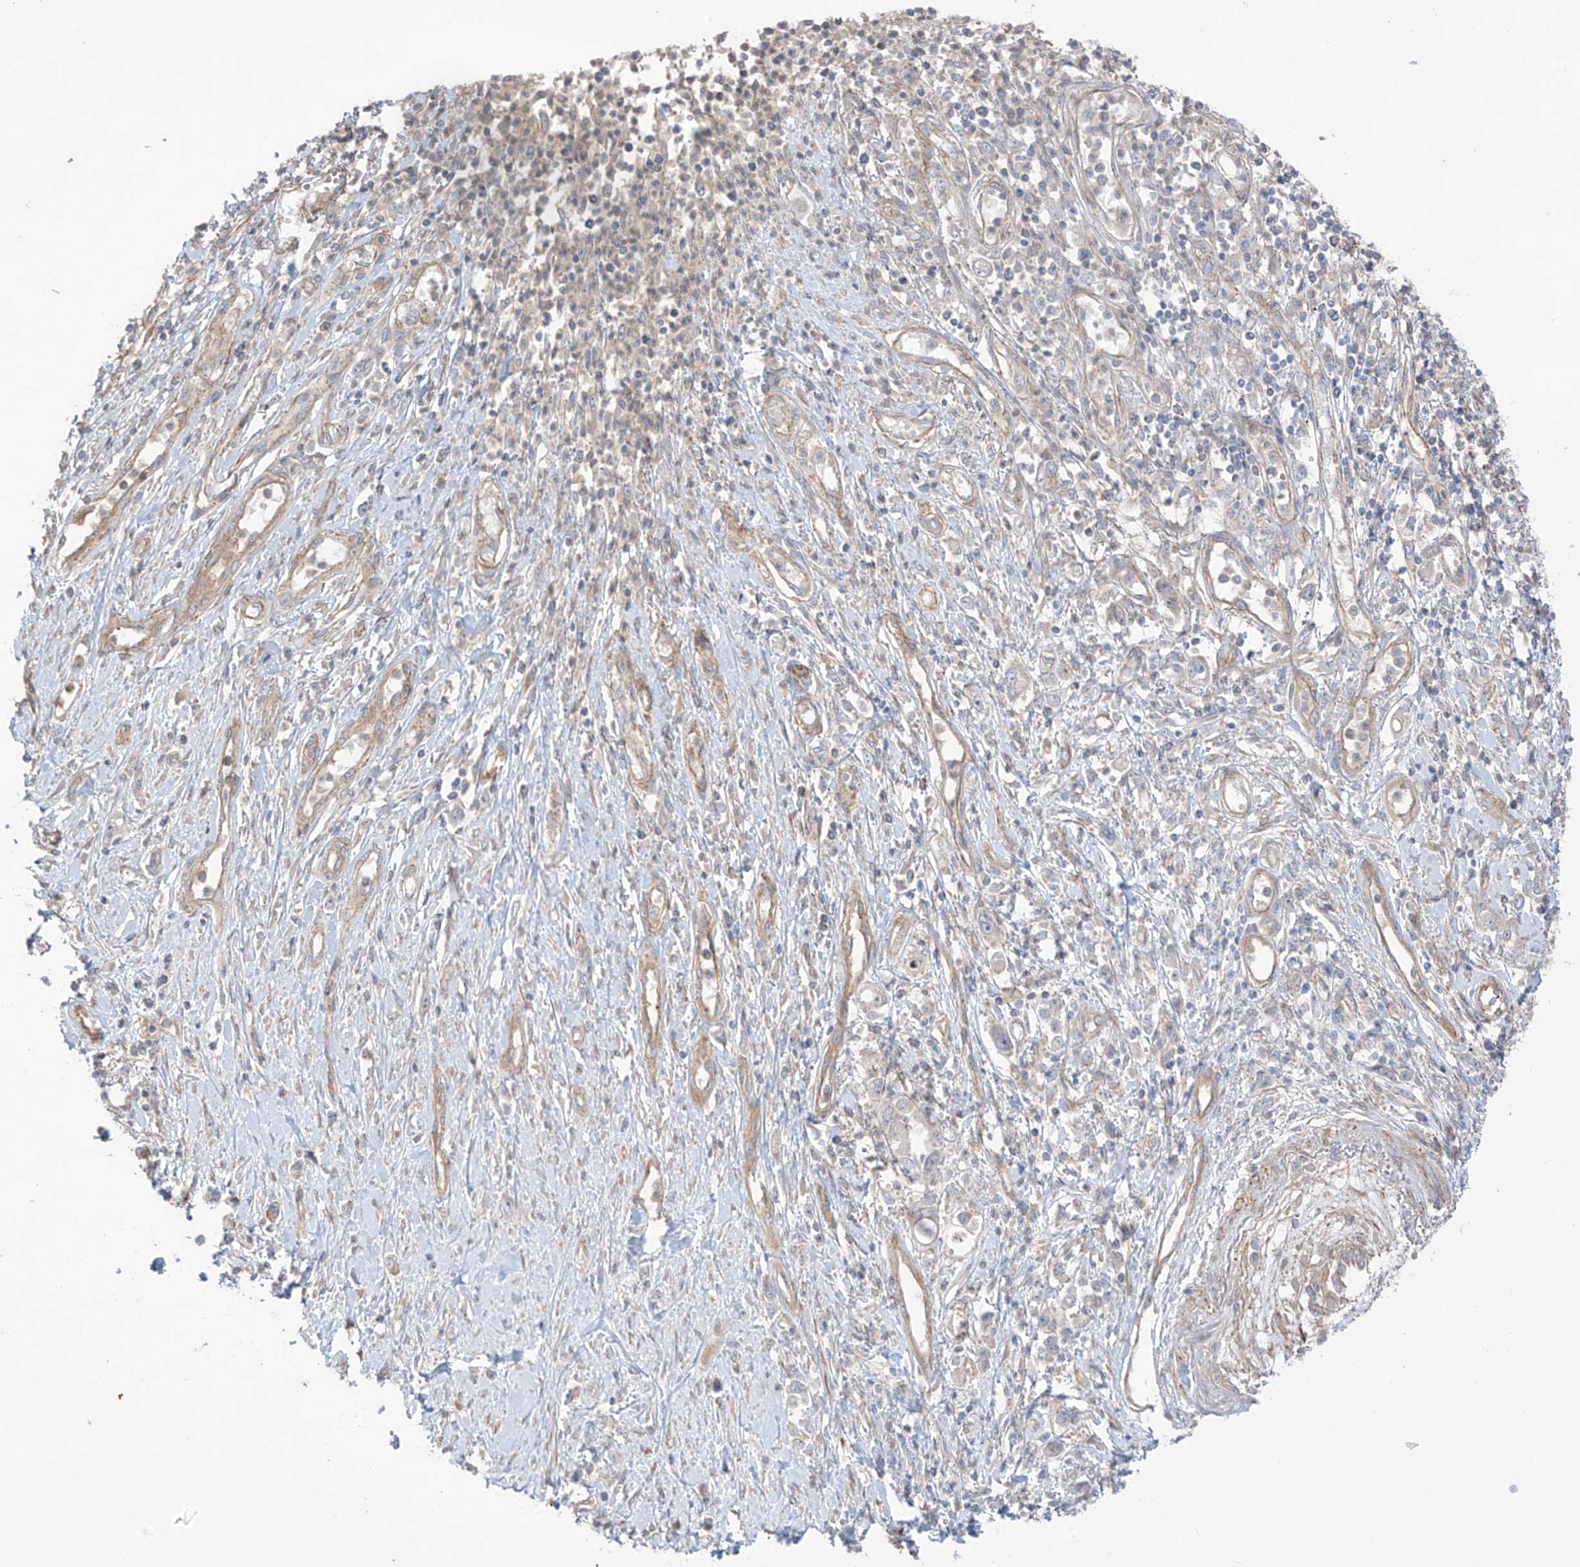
{"staining": {"intensity": "weak", "quantity": "<25%", "location": "cytoplasmic/membranous"}, "tissue": "stomach cancer", "cell_type": "Tumor cells", "image_type": "cancer", "snomed": [{"axis": "morphology", "description": "Adenocarcinoma, NOS"}, {"axis": "topography", "description": "Stomach"}], "caption": "The IHC histopathology image has no significant positivity in tumor cells of stomach cancer tissue. Nuclei are stained in blue.", "gene": "TRMU", "patient": {"sex": "female", "age": 76}}